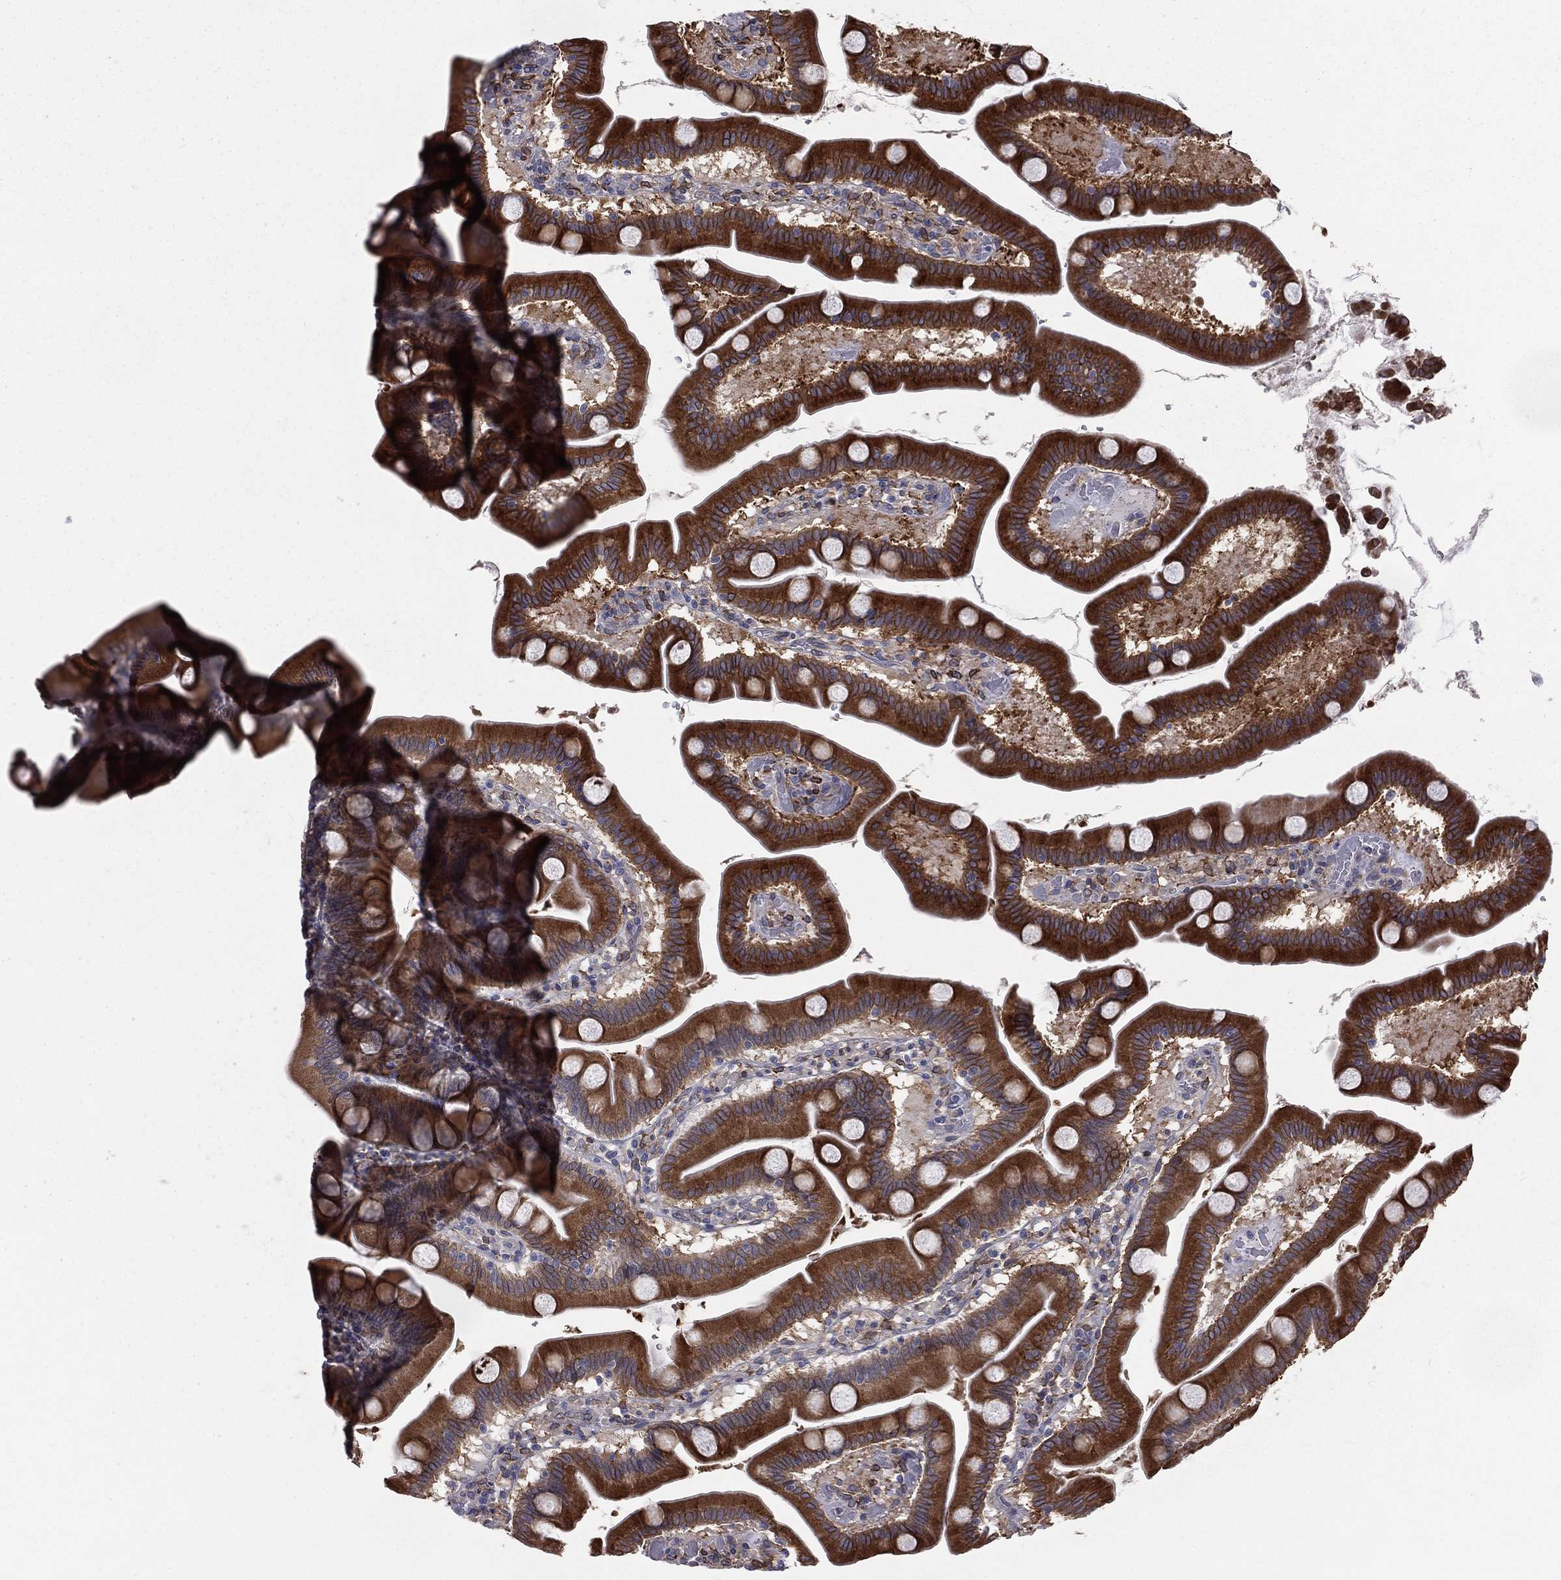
{"staining": {"intensity": "strong", "quantity": ">75%", "location": "cytoplasmic/membranous"}, "tissue": "duodenum", "cell_type": "Glandular cells", "image_type": "normal", "snomed": [{"axis": "morphology", "description": "Normal tissue, NOS"}, {"axis": "topography", "description": "Duodenum"}], "caption": "Immunohistochemical staining of unremarkable duodenum reveals >75% levels of strong cytoplasmic/membranous protein staining in about >75% of glandular cells.", "gene": "PGRMC1", "patient": {"sex": "male", "age": 59}}